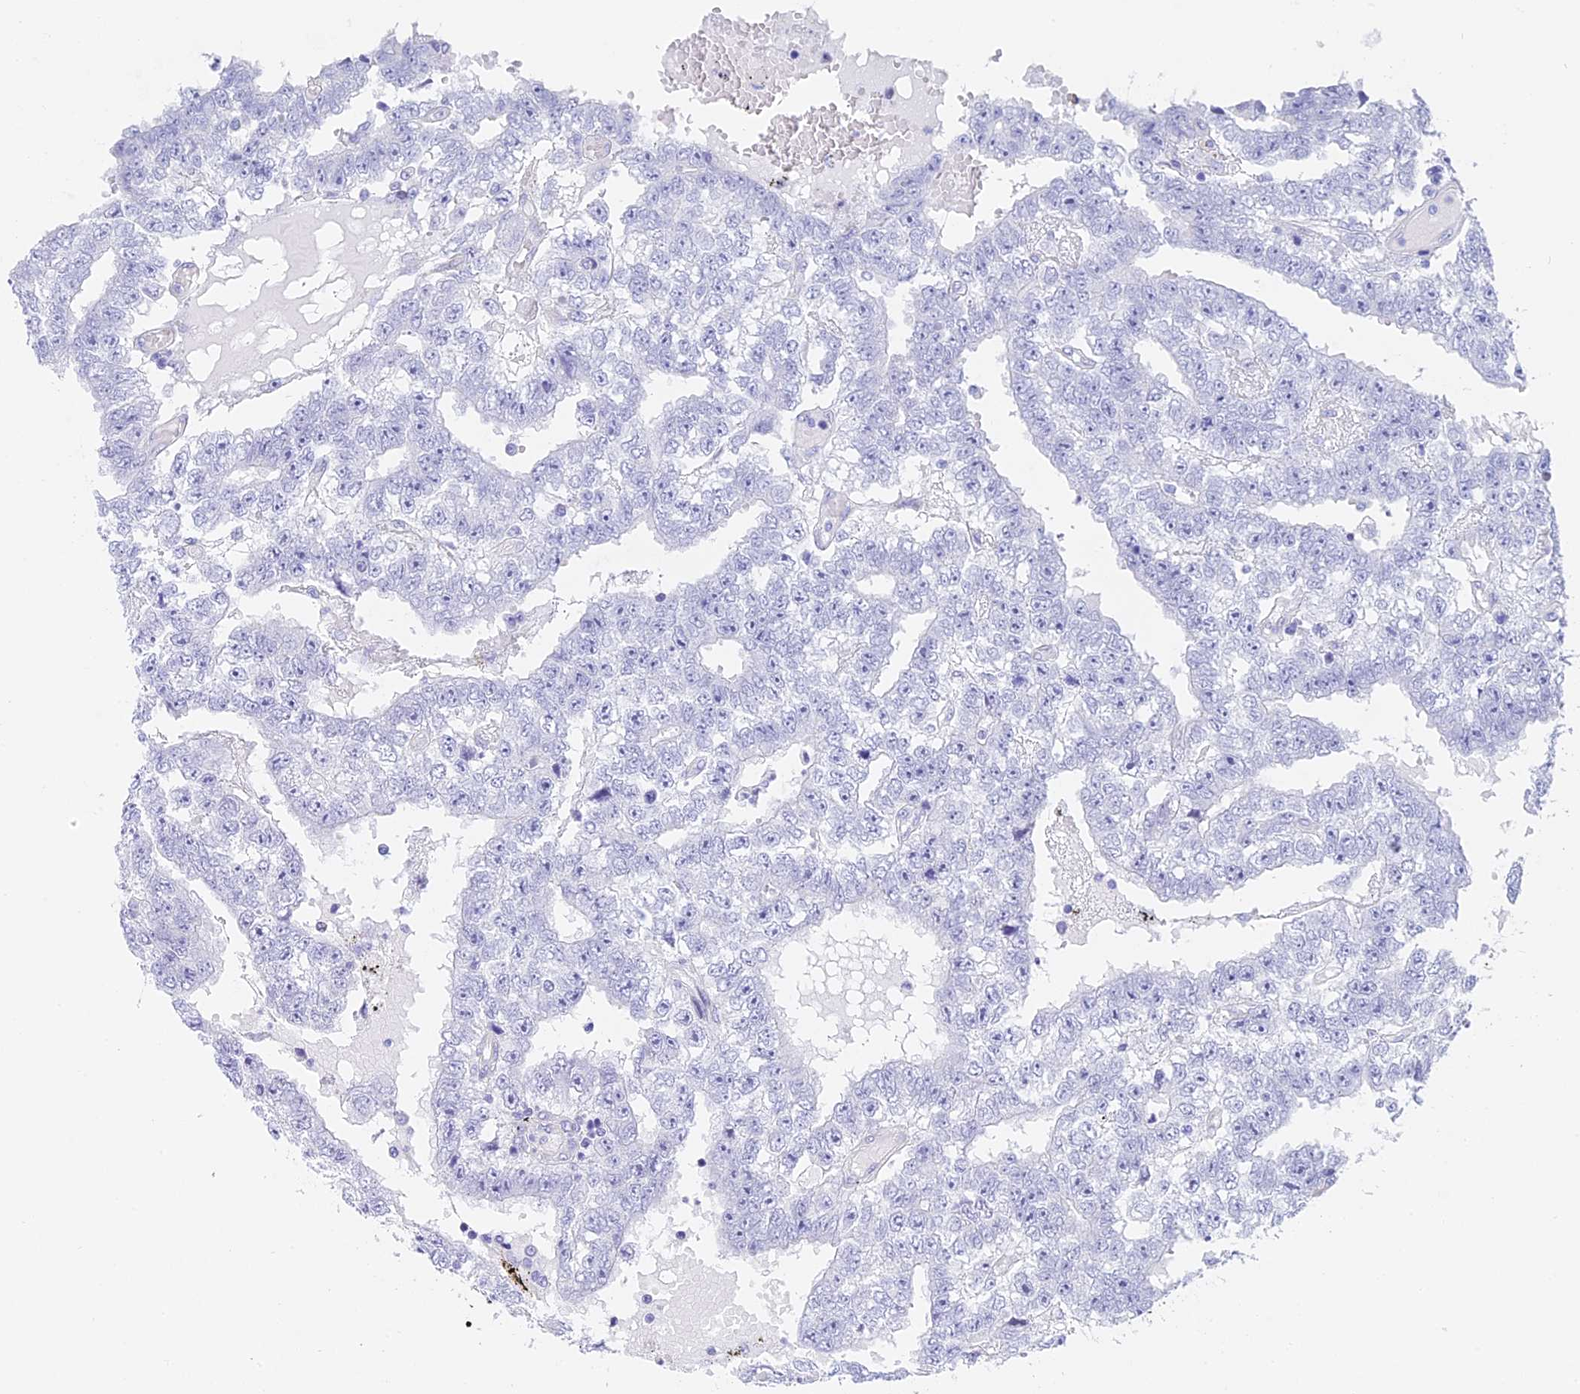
{"staining": {"intensity": "negative", "quantity": "none", "location": "none"}, "tissue": "testis cancer", "cell_type": "Tumor cells", "image_type": "cancer", "snomed": [{"axis": "morphology", "description": "Carcinoma, Embryonal, NOS"}, {"axis": "topography", "description": "Testis"}], "caption": "Testis embryonal carcinoma was stained to show a protein in brown. There is no significant staining in tumor cells. (DAB immunohistochemistry (IHC) visualized using brightfield microscopy, high magnification).", "gene": "TACSTD2", "patient": {"sex": "male", "age": 25}}